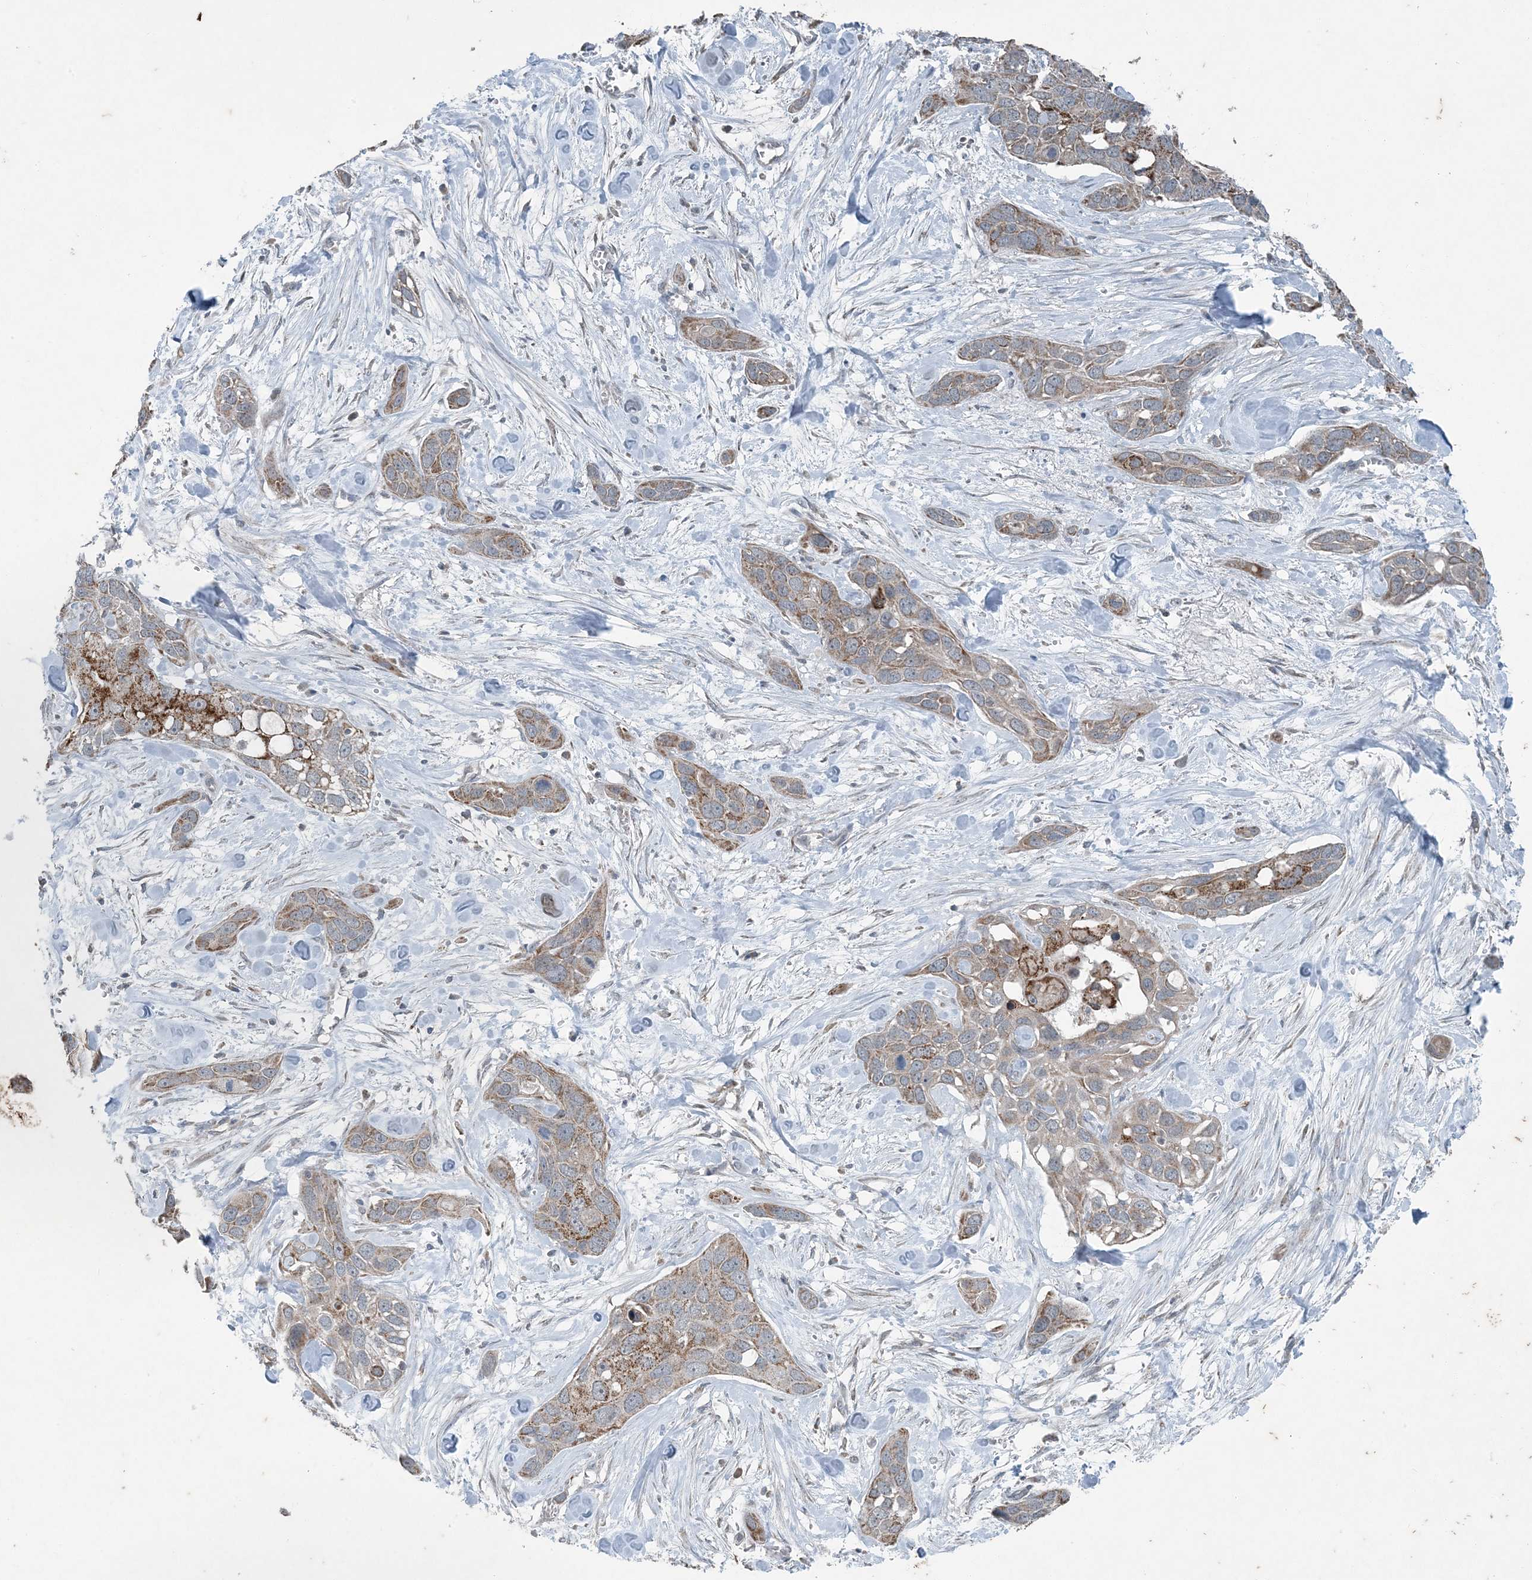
{"staining": {"intensity": "moderate", "quantity": ">75%", "location": "cytoplasmic/membranous"}, "tissue": "pancreatic cancer", "cell_type": "Tumor cells", "image_type": "cancer", "snomed": [{"axis": "morphology", "description": "Adenocarcinoma, NOS"}, {"axis": "topography", "description": "Pancreas"}], "caption": "Tumor cells show medium levels of moderate cytoplasmic/membranous staining in about >75% of cells in pancreatic cancer (adenocarcinoma).", "gene": "PC", "patient": {"sex": "female", "age": 60}}